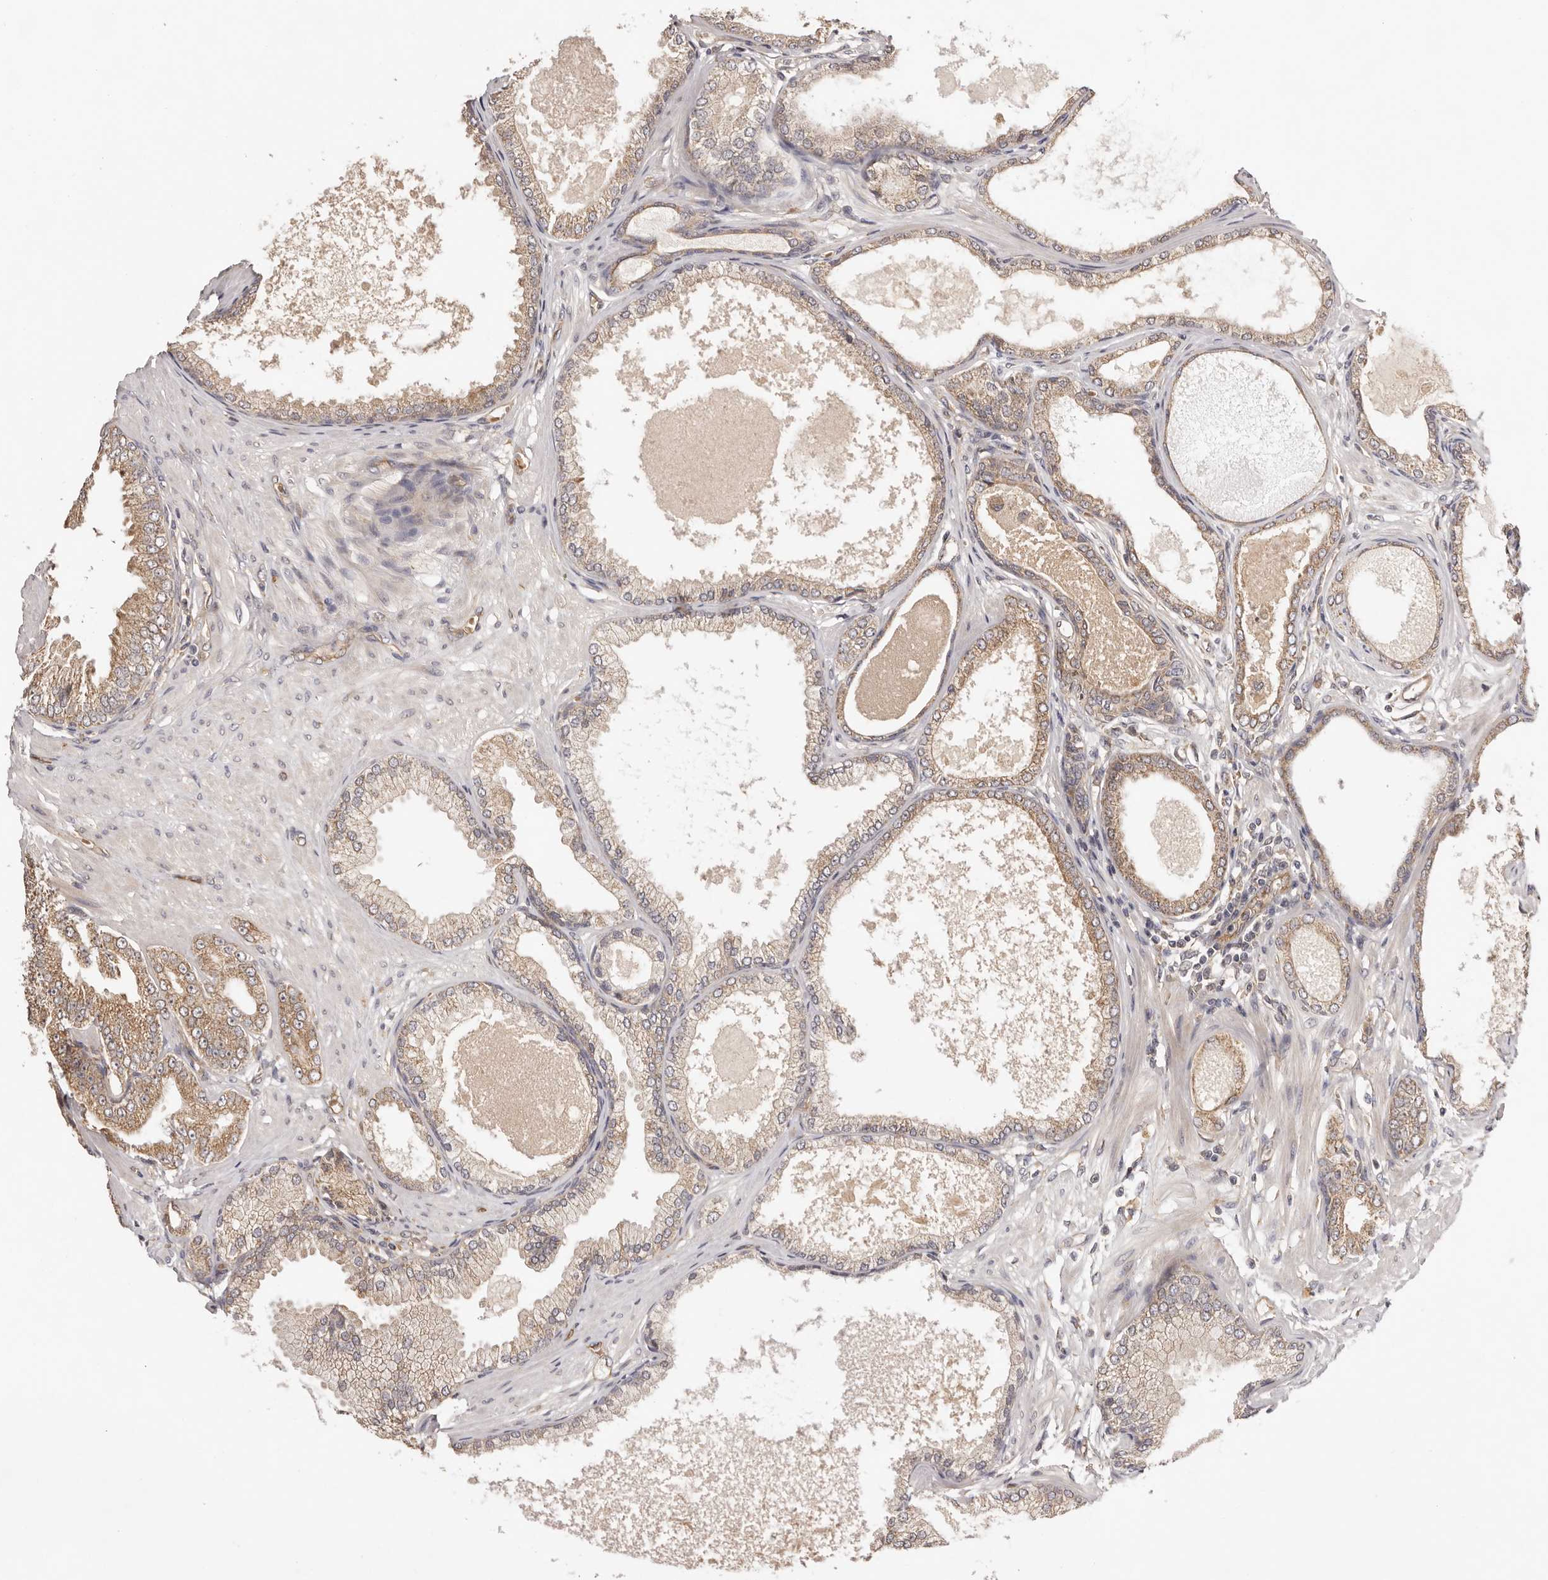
{"staining": {"intensity": "moderate", "quantity": "25%-75%", "location": "cytoplasmic/membranous"}, "tissue": "prostate cancer", "cell_type": "Tumor cells", "image_type": "cancer", "snomed": [{"axis": "morphology", "description": "Adenocarcinoma, Low grade"}, {"axis": "topography", "description": "Prostate"}], "caption": "Prostate low-grade adenocarcinoma was stained to show a protein in brown. There is medium levels of moderate cytoplasmic/membranous staining in approximately 25%-75% of tumor cells. (DAB (3,3'-diaminobenzidine) IHC with brightfield microscopy, high magnification).", "gene": "UBR2", "patient": {"sex": "male", "age": 63}}